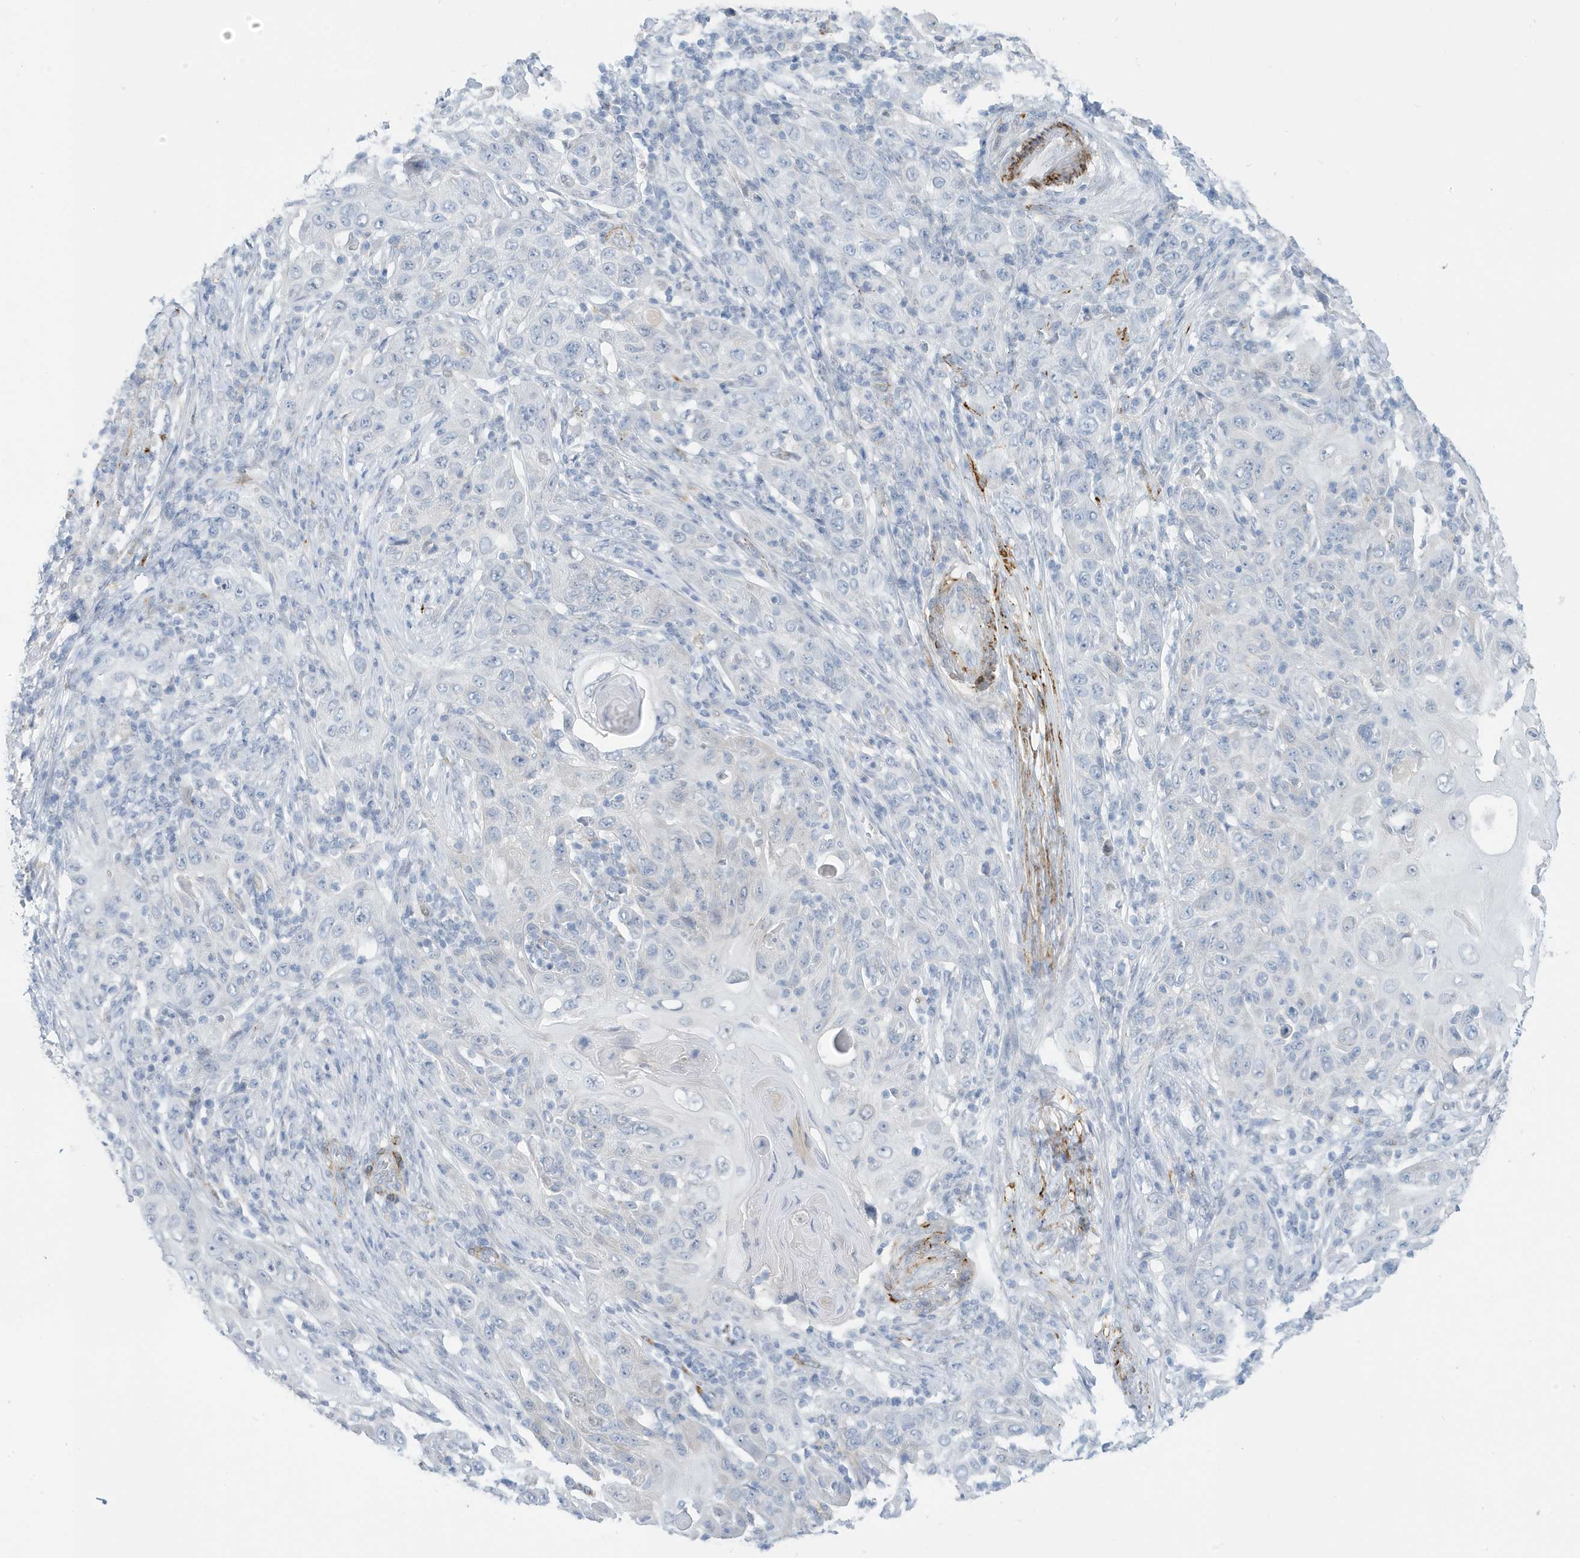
{"staining": {"intensity": "negative", "quantity": "none", "location": "none"}, "tissue": "skin cancer", "cell_type": "Tumor cells", "image_type": "cancer", "snomed": [{"axis": "morphology", "description": "Squamous cell carcinoma, NOS"}, {"axis": "topography", "description": "Skin"}], "caption": "Tumor cells are negative for protein expression in human squamous cell carcinoma (skin). Brightfield microscopy of immunohistochemistry (IHC) stained with DAB (brown) and hematoxylin (blue), captured at high magnification.", "gene": "PERM1", "patient": {"sex": "female", "age": 88}}